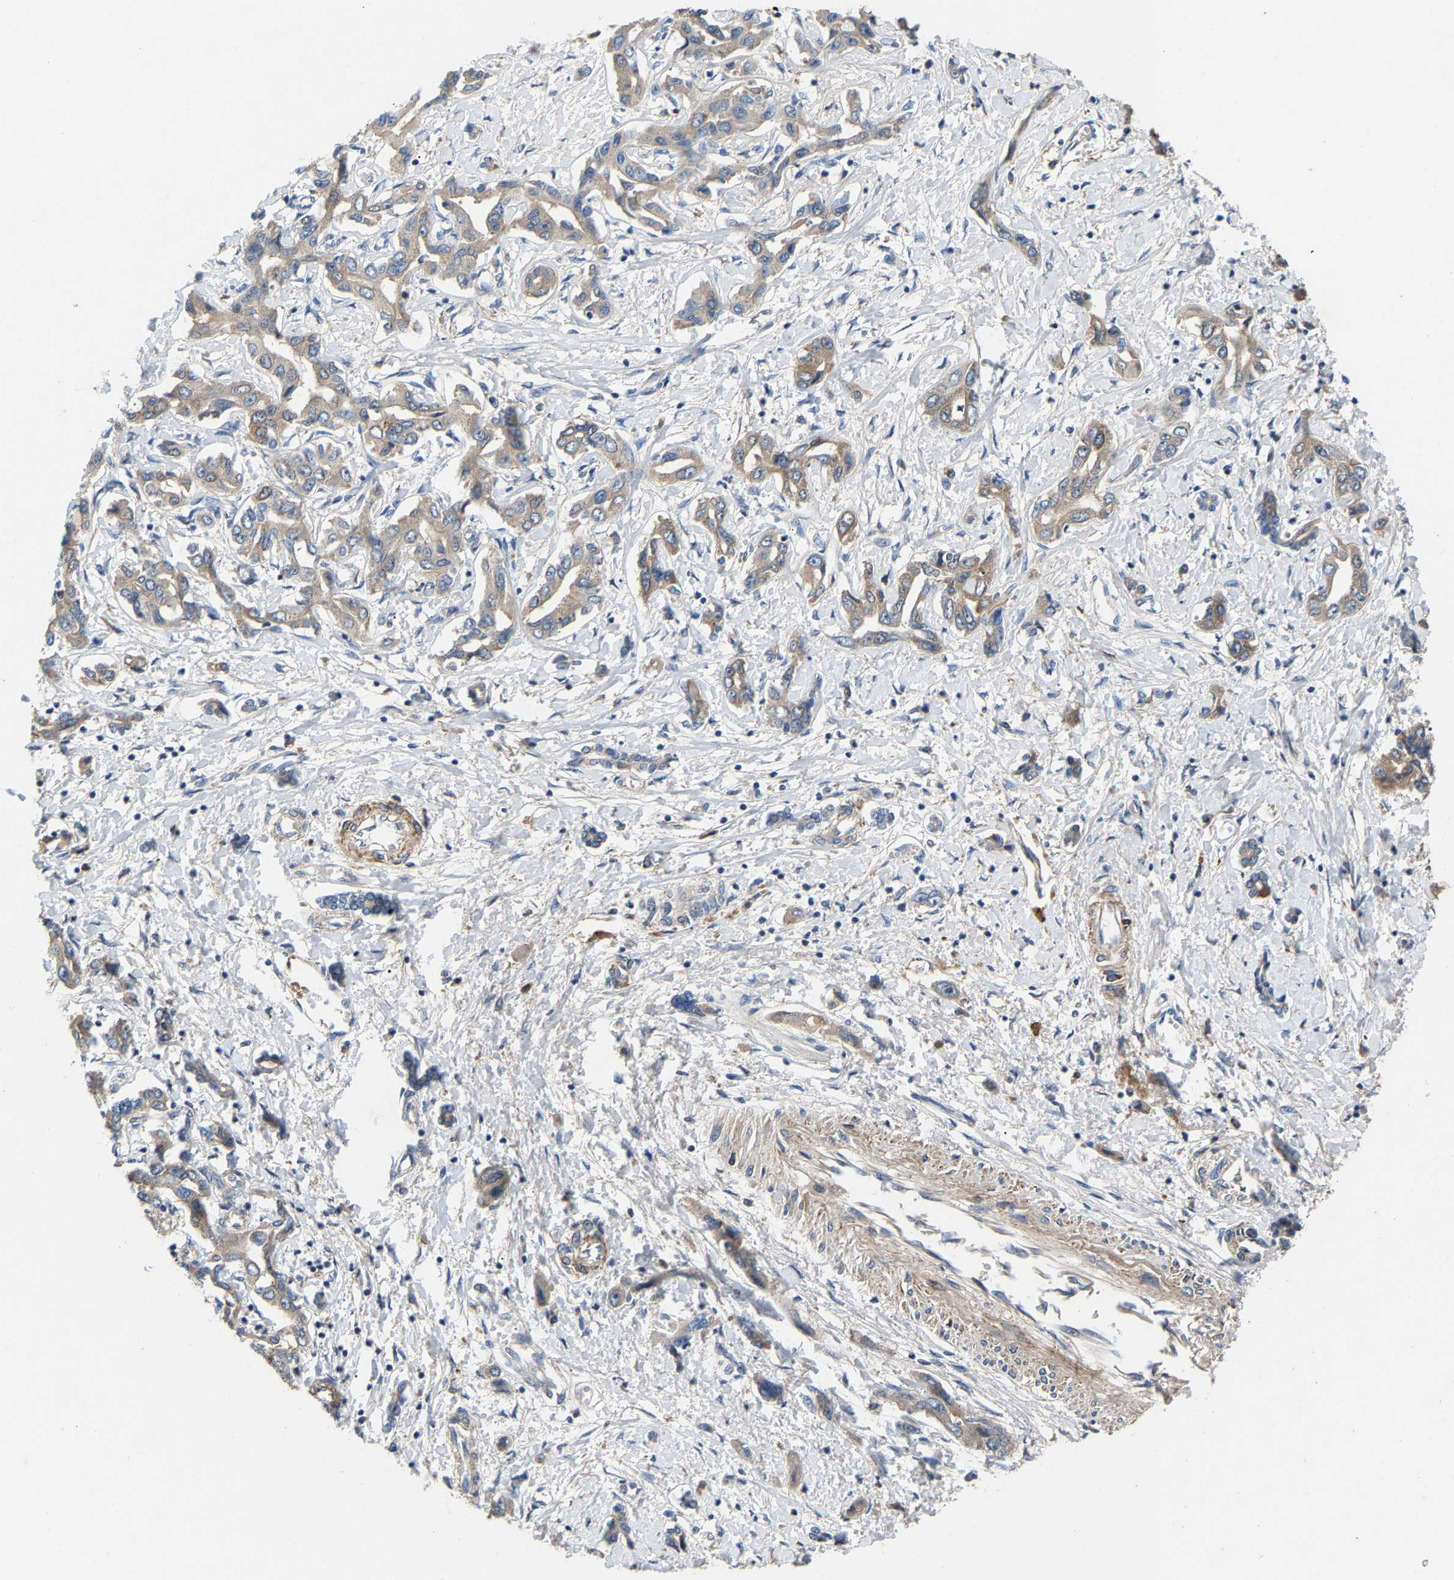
{"staining": {"intensity": "moderate", "quantity": "25%-75%", "location": "cytoplasmic/membranous"}, "tissue": "liver cancer", "cell_type": "Tumor cells", "image_type": "cancer", "snomed": [{"axis": "morphology", "description": "Cholangiocarcinoma"}, {"axis": "topography", "description": "Liver"}], "caption": "Liver cancer stained for a protein shows moderate cytoplasmic/membranous positivity in tumor cells.", "gene": "CCDC171", "patient": {"sex": "male", "age": 59}}